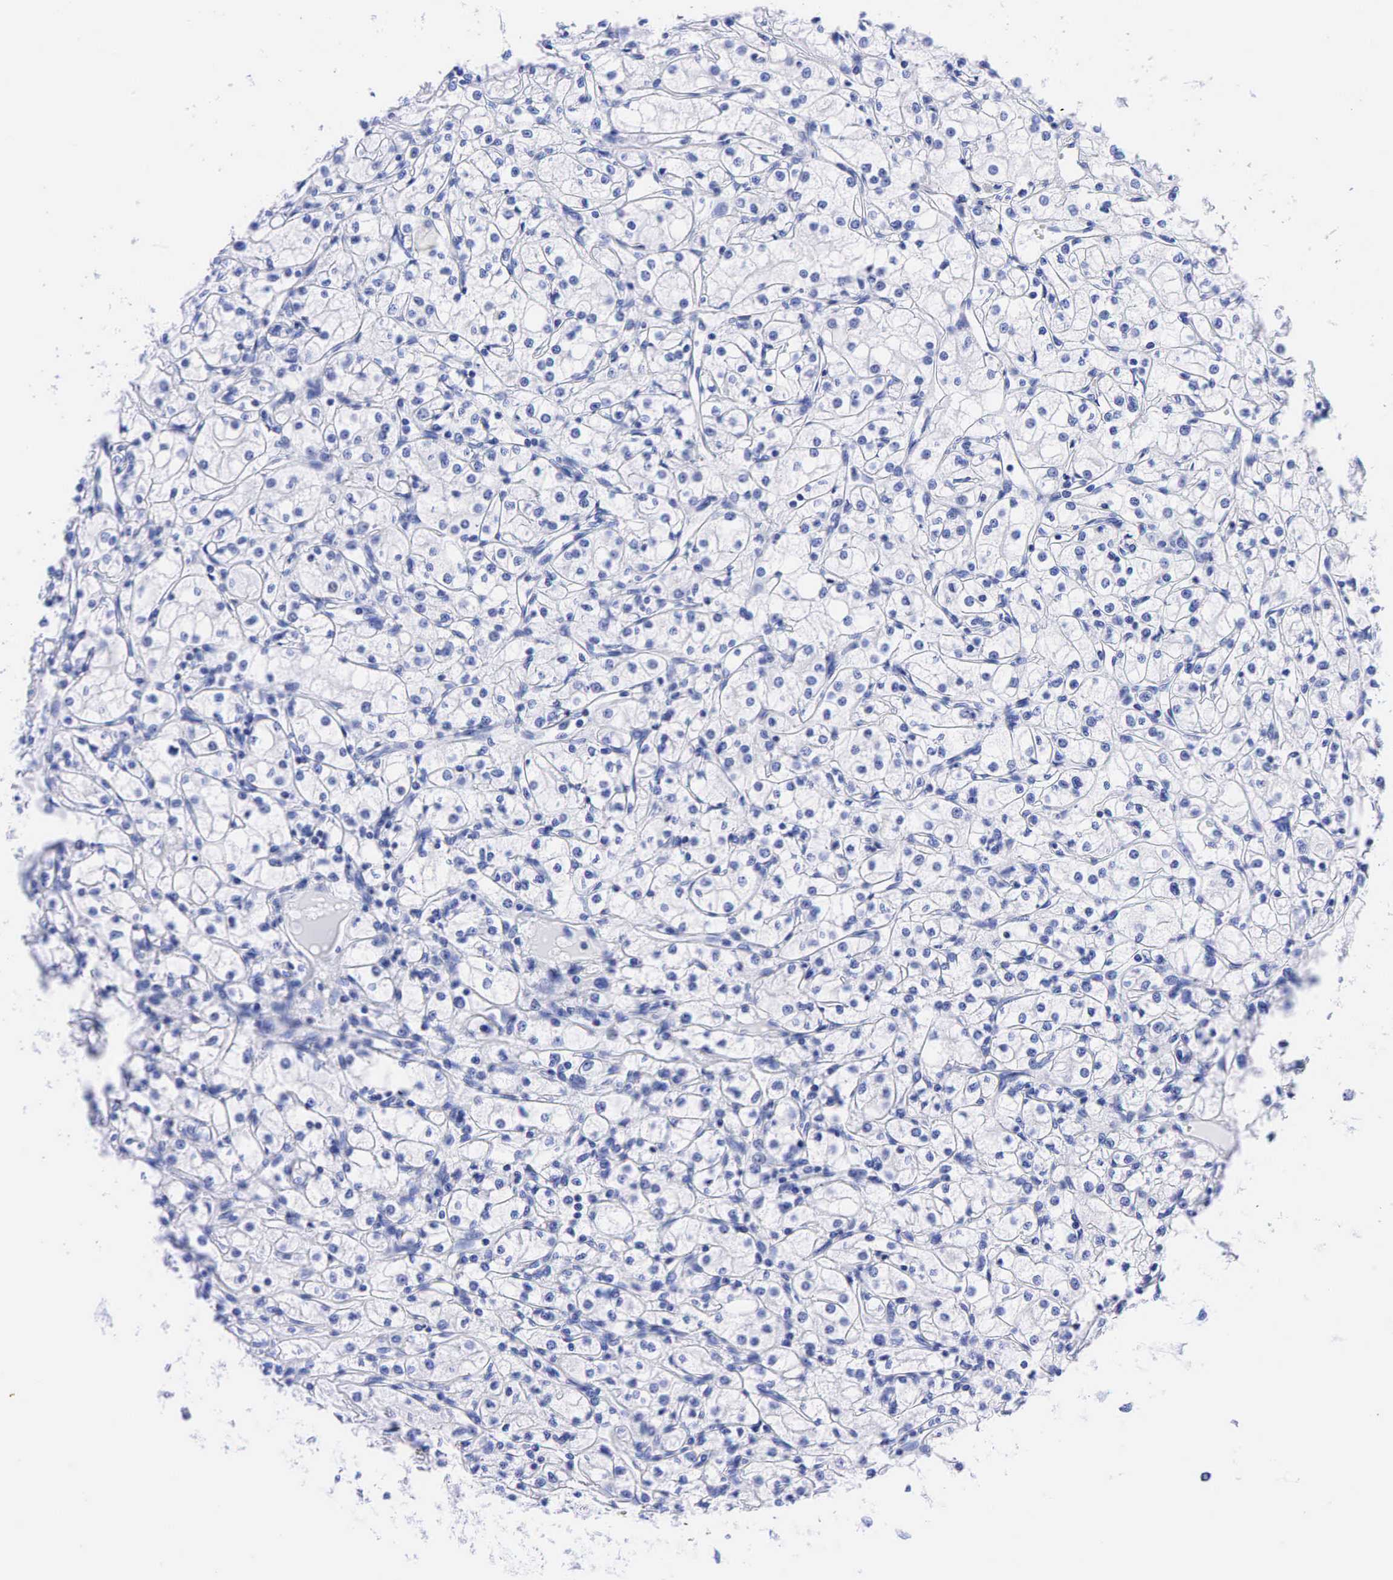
{"staining": {"intensity": "negative", "quantity": "none", "location": "none"}, "tissue": "renal cancer", "cell_type": "Tumor cells", "image_type": "cancer", "snomed": [{"axis": "morphology", "description": "Adenocarcinoma, NOS"}, {"axis": "topography", "description": "Kidney"}], "caption": "Histopathology image shows no protein positivity in tumor cells of renal adenocarcinoma tissue. Brightfield microscopy of immunohistochemistry stained with DAB (brown) and hematoxylin (blue), captured at high magnification.", "gene": "CHGA", "patient": {"sex": "male", "age": 61}}